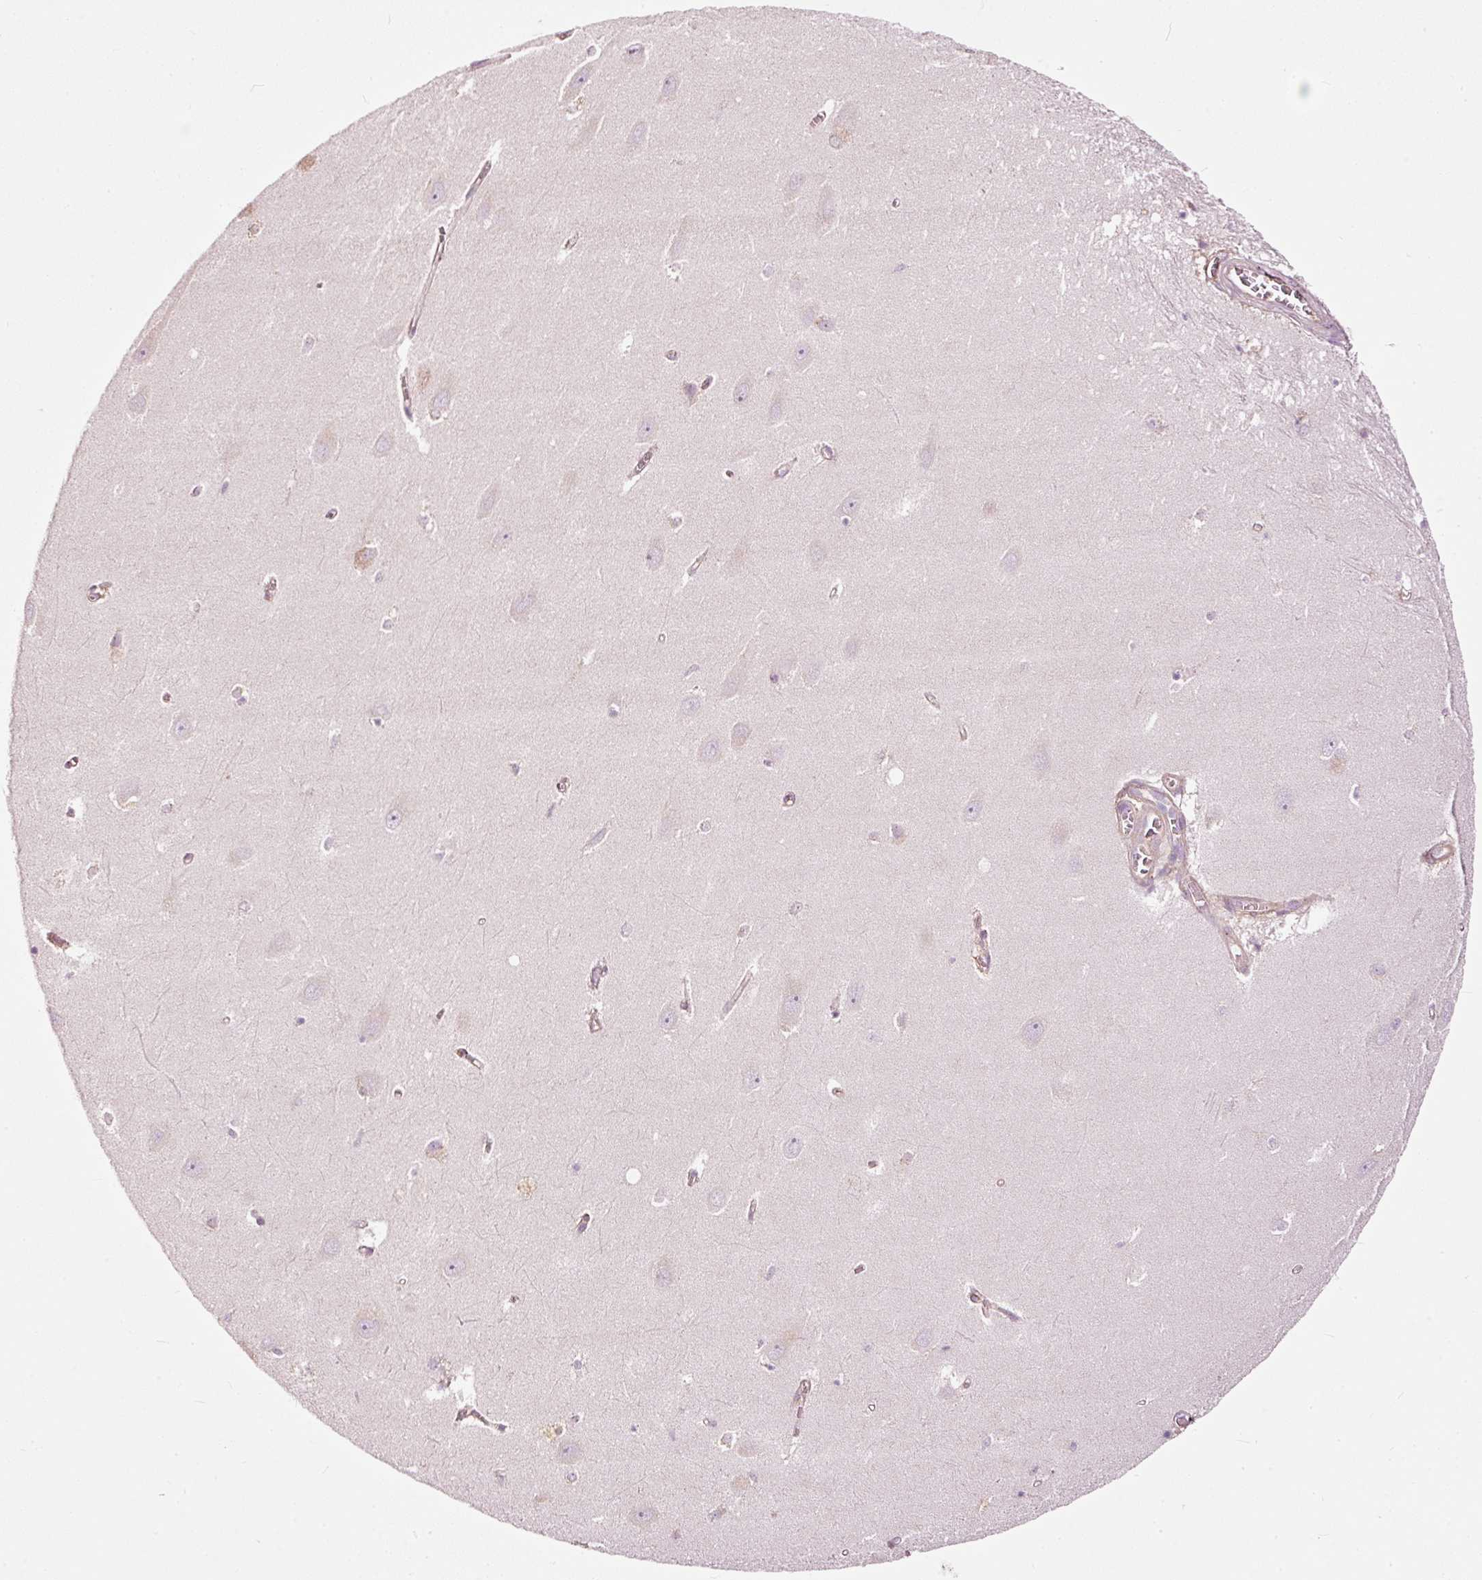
{"staining": {"intensity": "negative", "quantity": "none", "location": "none"}, "tissue": "hippocampus", "cell_type": "Glial cells", "image_type": "normal", "snomed": [{"axis": "morphology", "description": "Normal tissue, NOS"}, {"axis": "topography", "description": "Hippocampus"}], "caption": "Immunohistochemistry photomicrograph of normal human hippocampus stained for a protein (brown), which shows no expression in glial cells.", "gene": "PAQR9", "patient": {"sex": "female", "age": 64}}